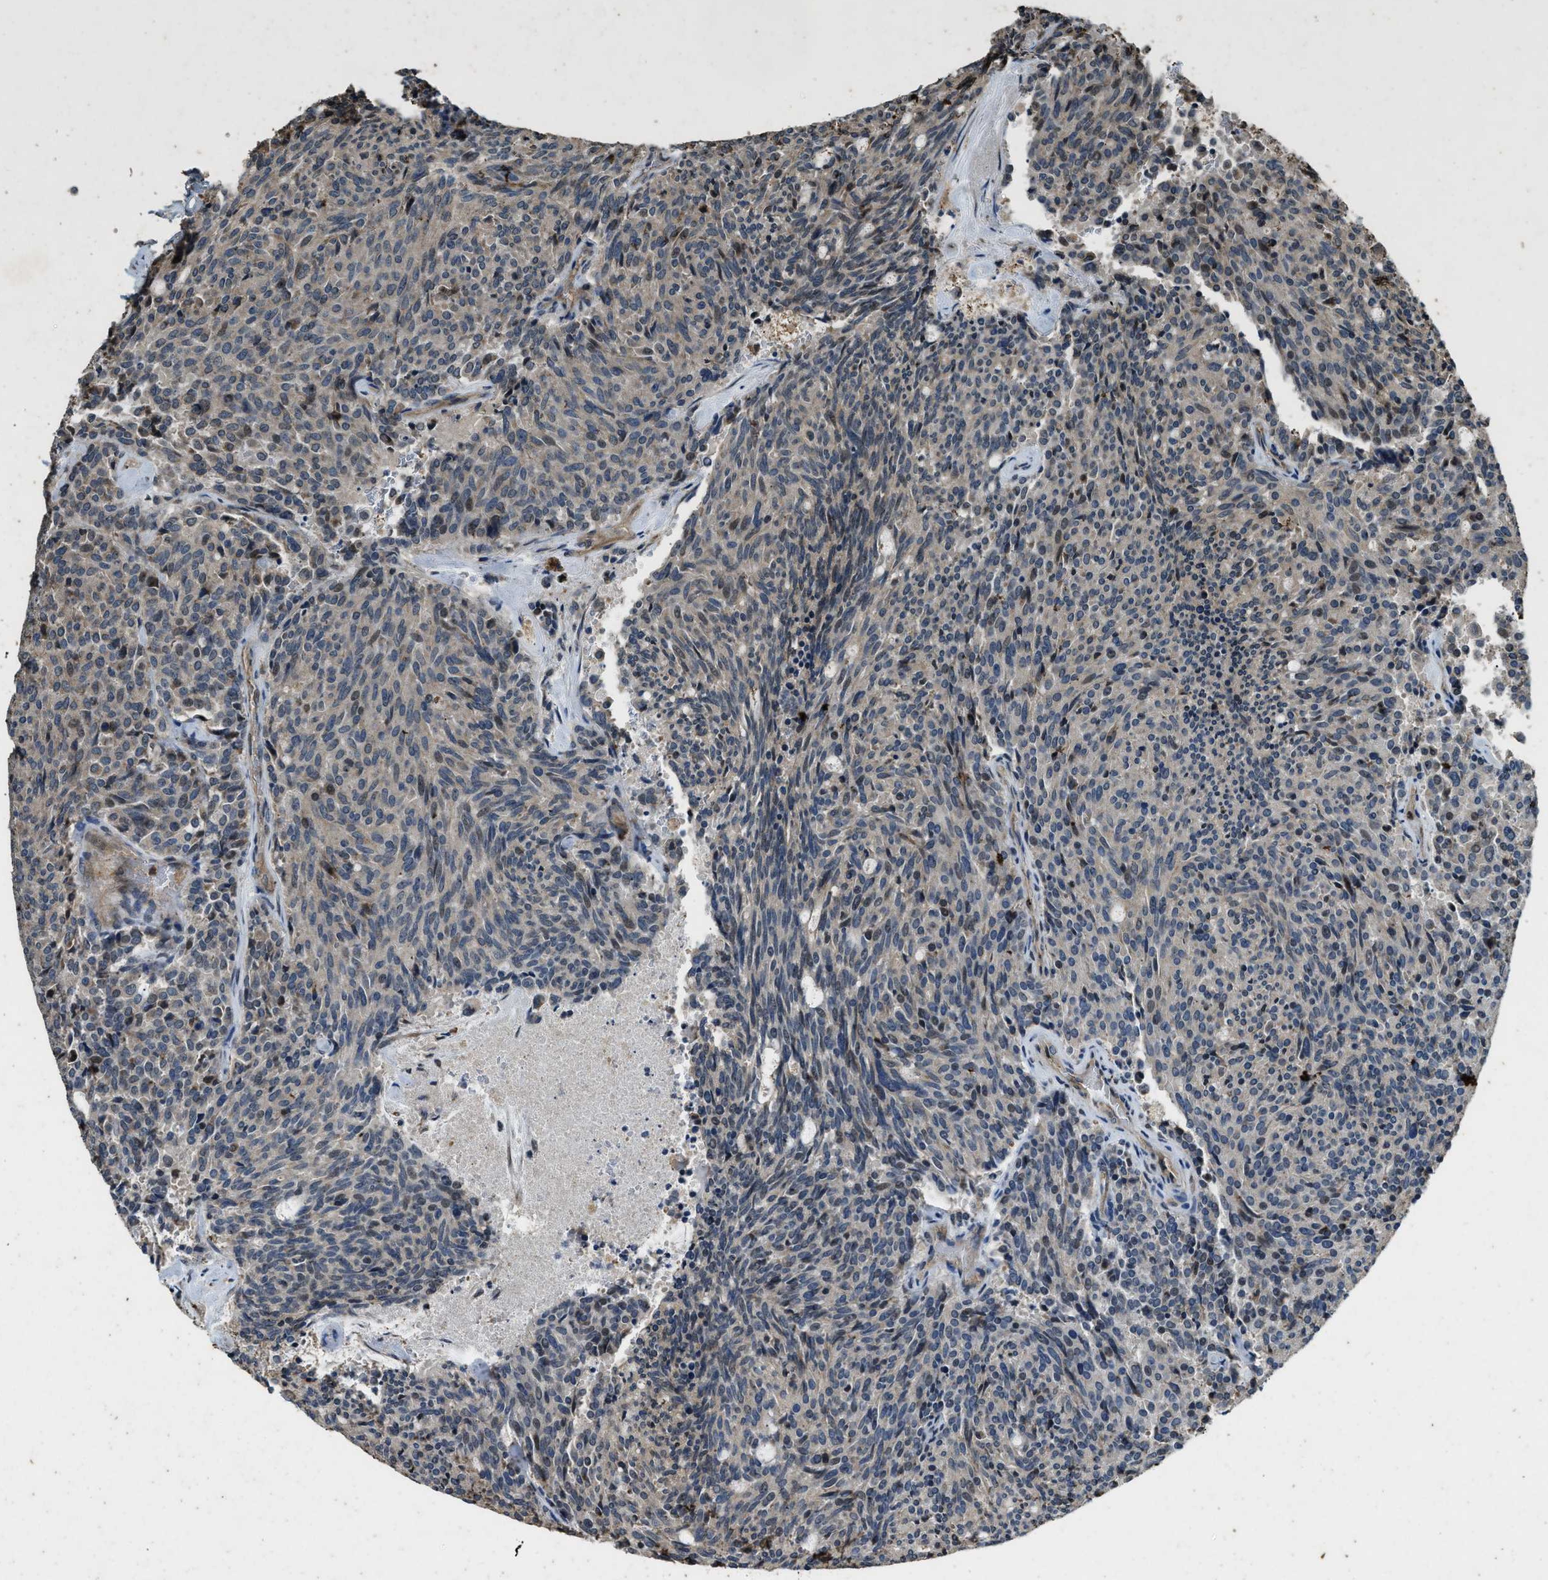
{"staining": {"intensity": "negative", "quantity": "none", "location": "none"}, "tissue": "carcinoid", "cell_type": "Tumor cells", "image_type": "cancer", "snomed": [{"axis": "morphology", "description": "Carcinoid, malignant, NOS"}, {"axis": "topography", "description": "Pancreas"}], "caption": "Histopathology image shows no protein positivity in tumor cells of carcinoid tissue.", "gene": "ATP8B1", "patient": {"sex": "female", "age": 54}}